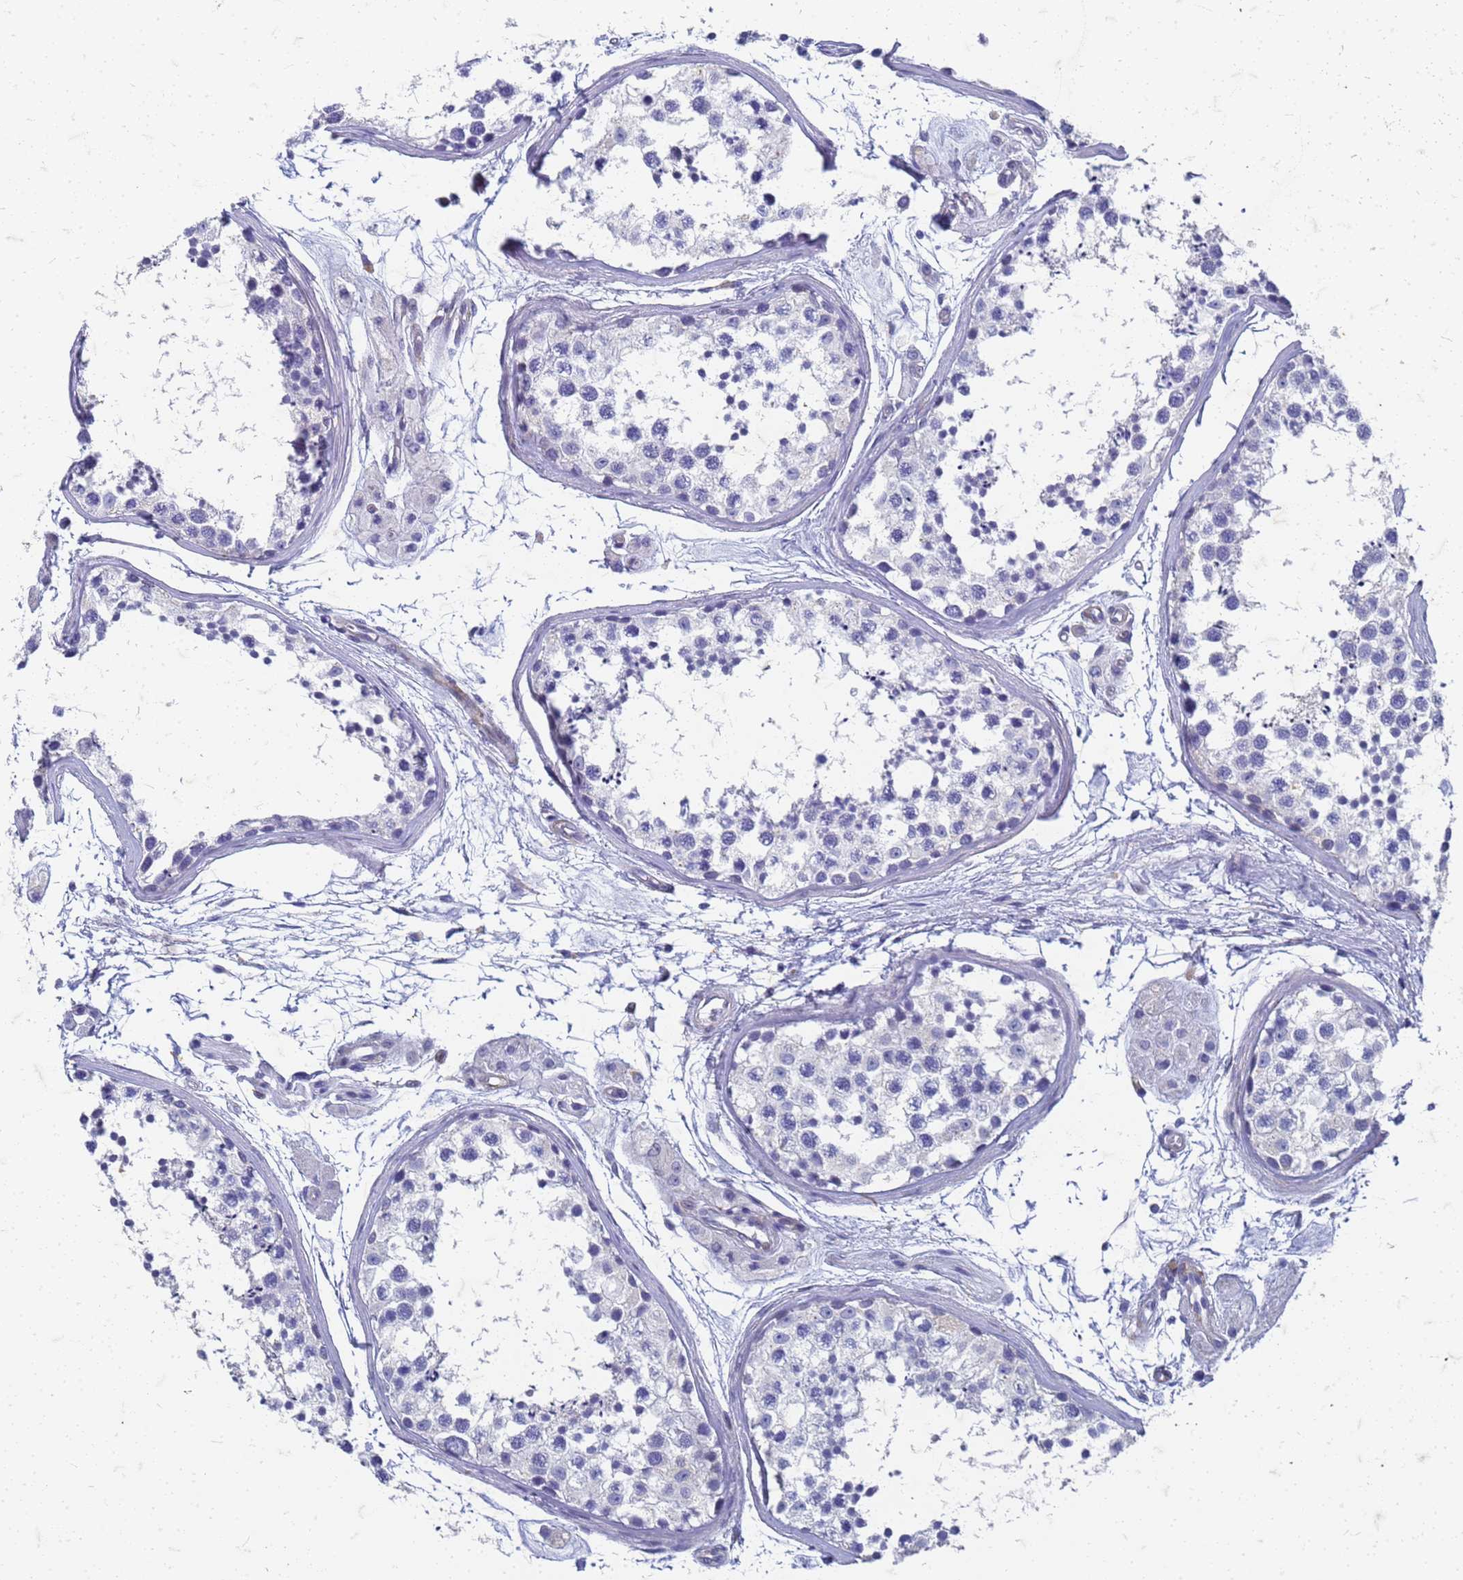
{"staining": {"intensity": "negative", "quantity": "none", "location": "none"}, "tissue": "testis", "cell_type": "Cells in seminiferous ducts", "image_type": "normal", "snomed": [{"axis": "morphology", "description": "Normal tissue, NOS"}, {"axis": "topography", "description": "Testis"}], "caption": "A photomicrograph of human testis is negative for staining in cells in seminiferous ducts. (DAB (3,3'-diaminobenzidine) IHC, high magnification).", "gene": "TRIM64B", "patient": {"sex": "male", "age": 56}}